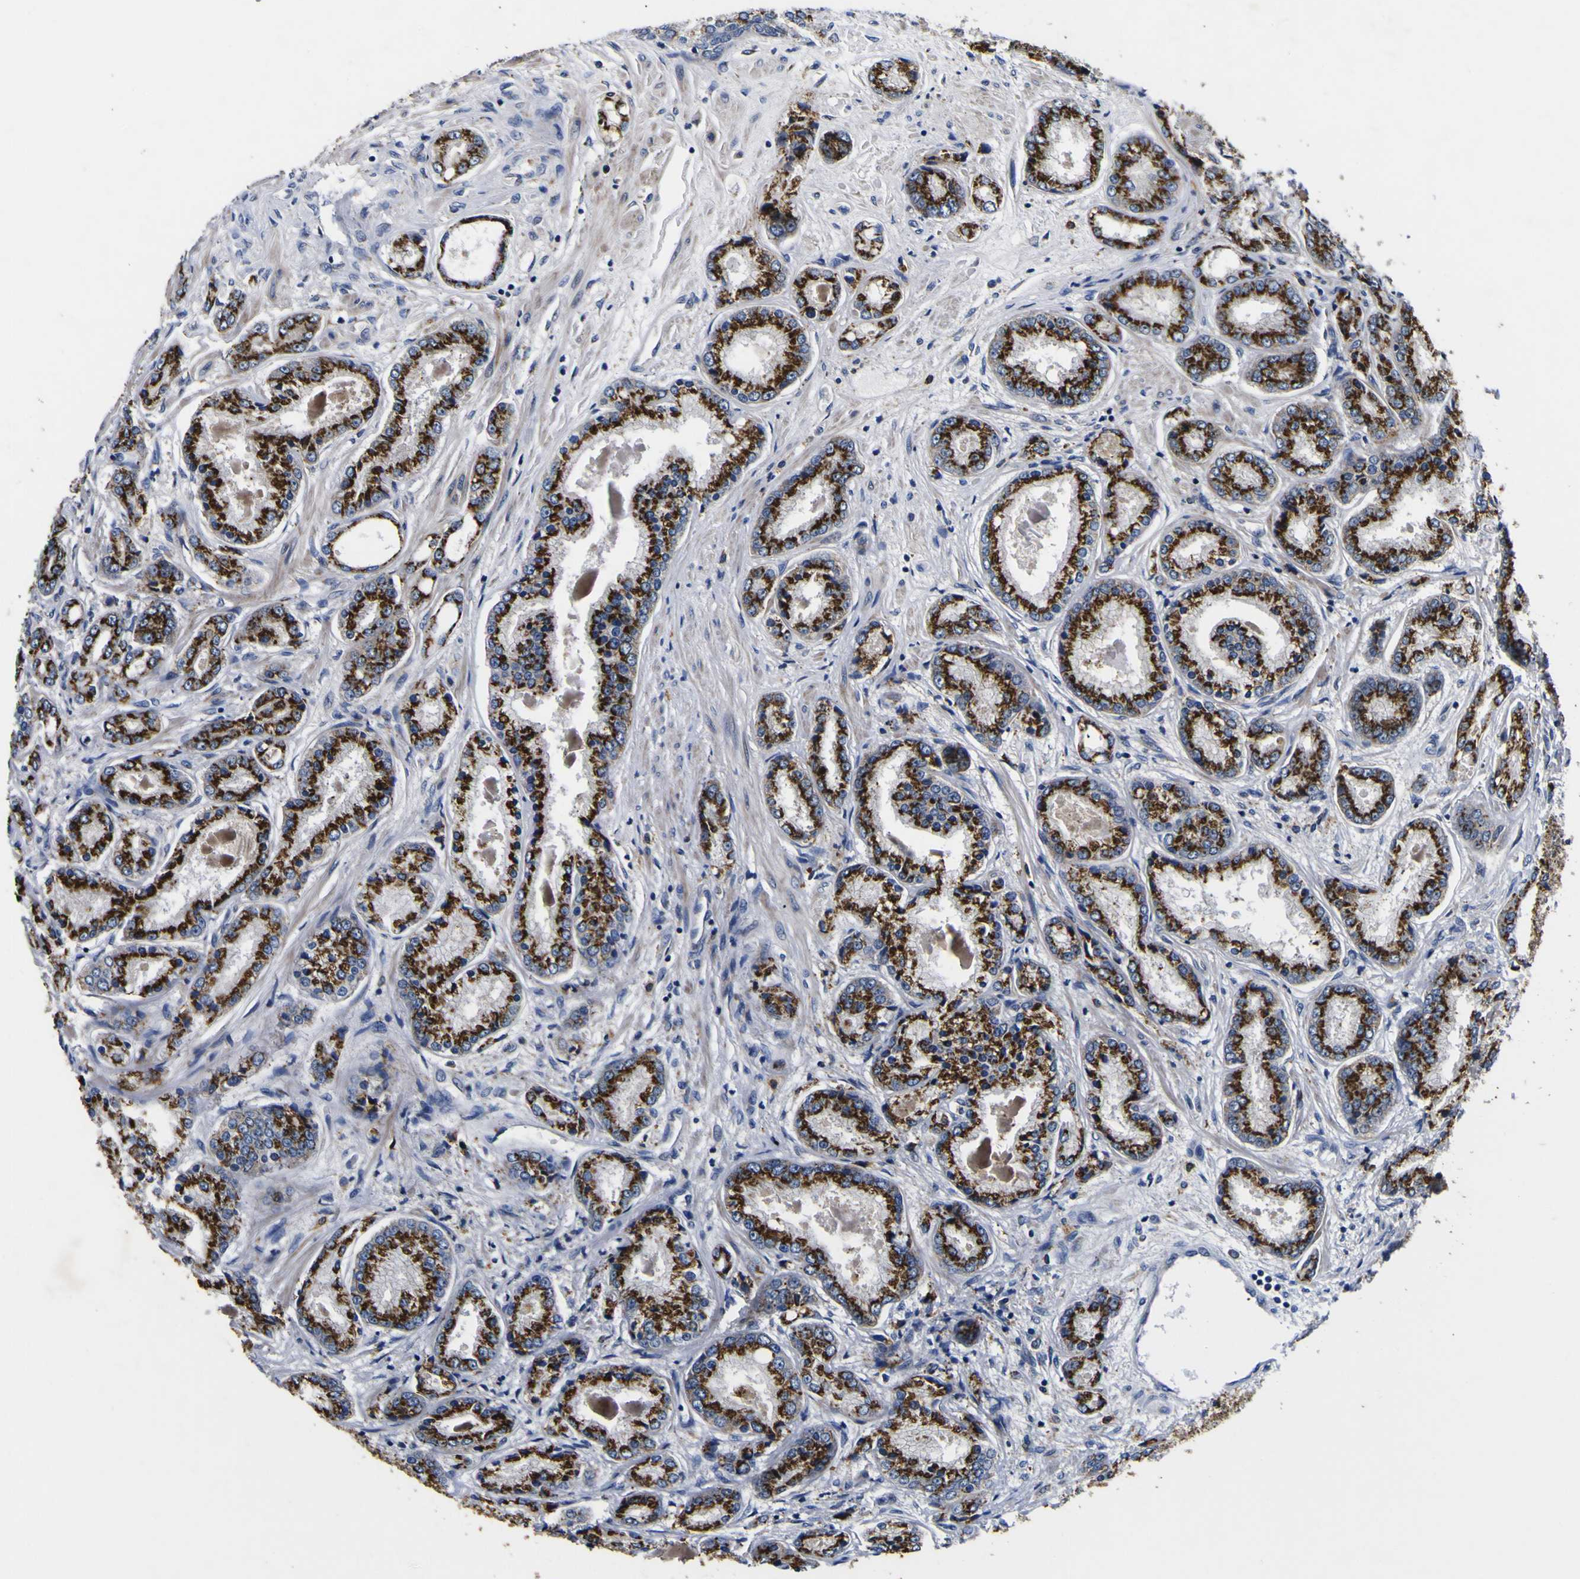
{"staining": {"intensity": "strong", "quantity": ">75%", "location": "cytoplasmic/membranous"}, "tissue": "prostate cancer", "cell_type": "Tumor cells", "image_type": "cancer", "snomed": [{"axis": "morphology", "description": "Adenocarcinoma, High grade"}, {"axis": "topography", "description": "Prostate"}], "caption": "Immunohistochemical staining of prostate cancer shows high levels of strong cytoplasmic/membranous protein positivity in approximately >75% of tumor cells.", "gene": "COA1", "patient": {"sex": "male", "age": 59}}